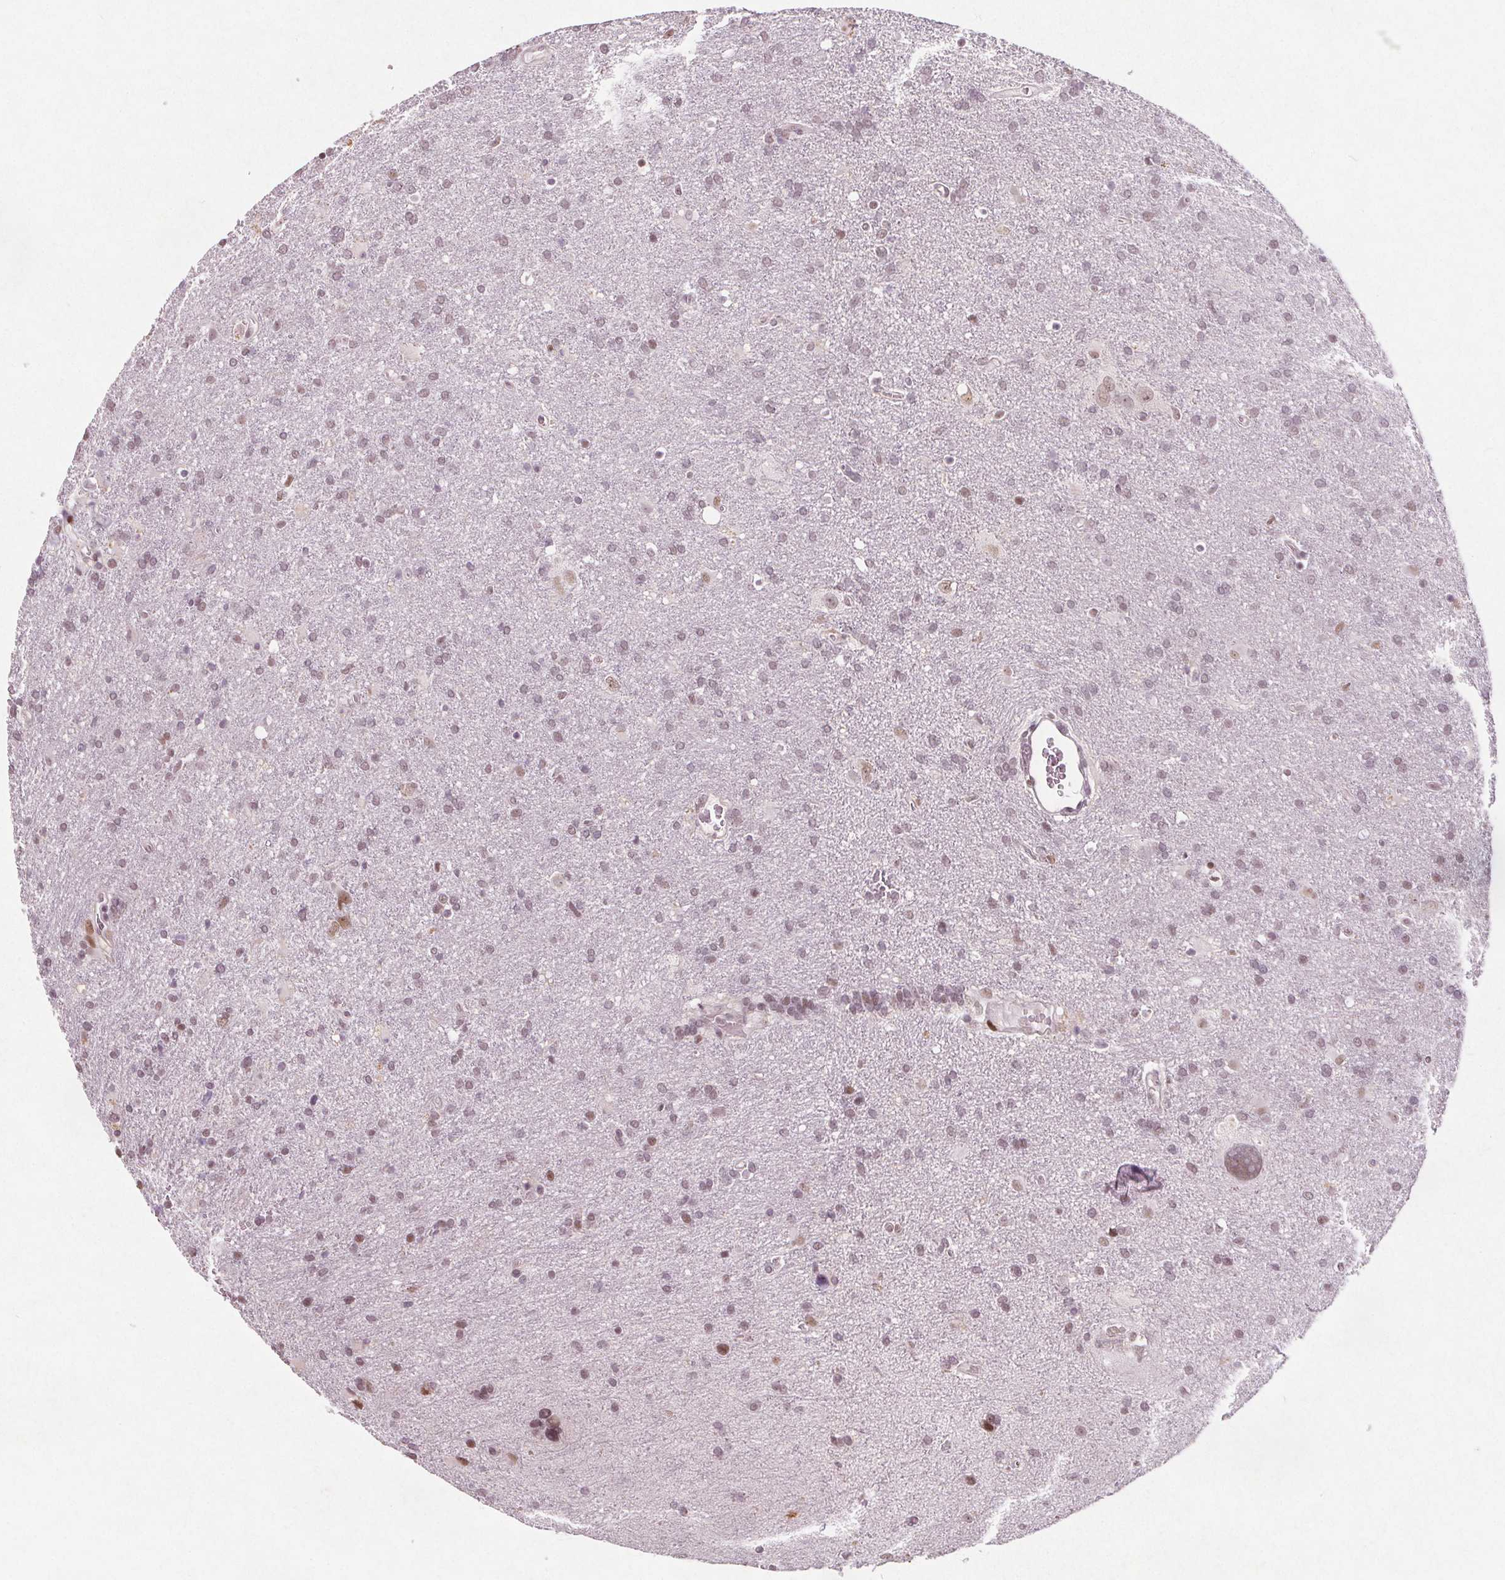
{"staining": {"intensity": "moderate", "quantity": "25%-75%", "location": "nuclear"}, "tissue": "glioma", "cell_type": "Tumor cells", "image_type": "cancer", "snomed": [{"axis": "morphology", "description": "Glioma, malignant, Low grade"}, {"axis": "topography", "description": "Brain"}], "caption": "A micrograph of human malignant glioma (low-grade) stained for a protein exhibits moderate nuclear brown staining in tumor cells. (brown staining indicates protein expression, while blue staining denotes nuclei).", "gene": "TAF6L", "patient": {"sex": "male", "age": 66}}